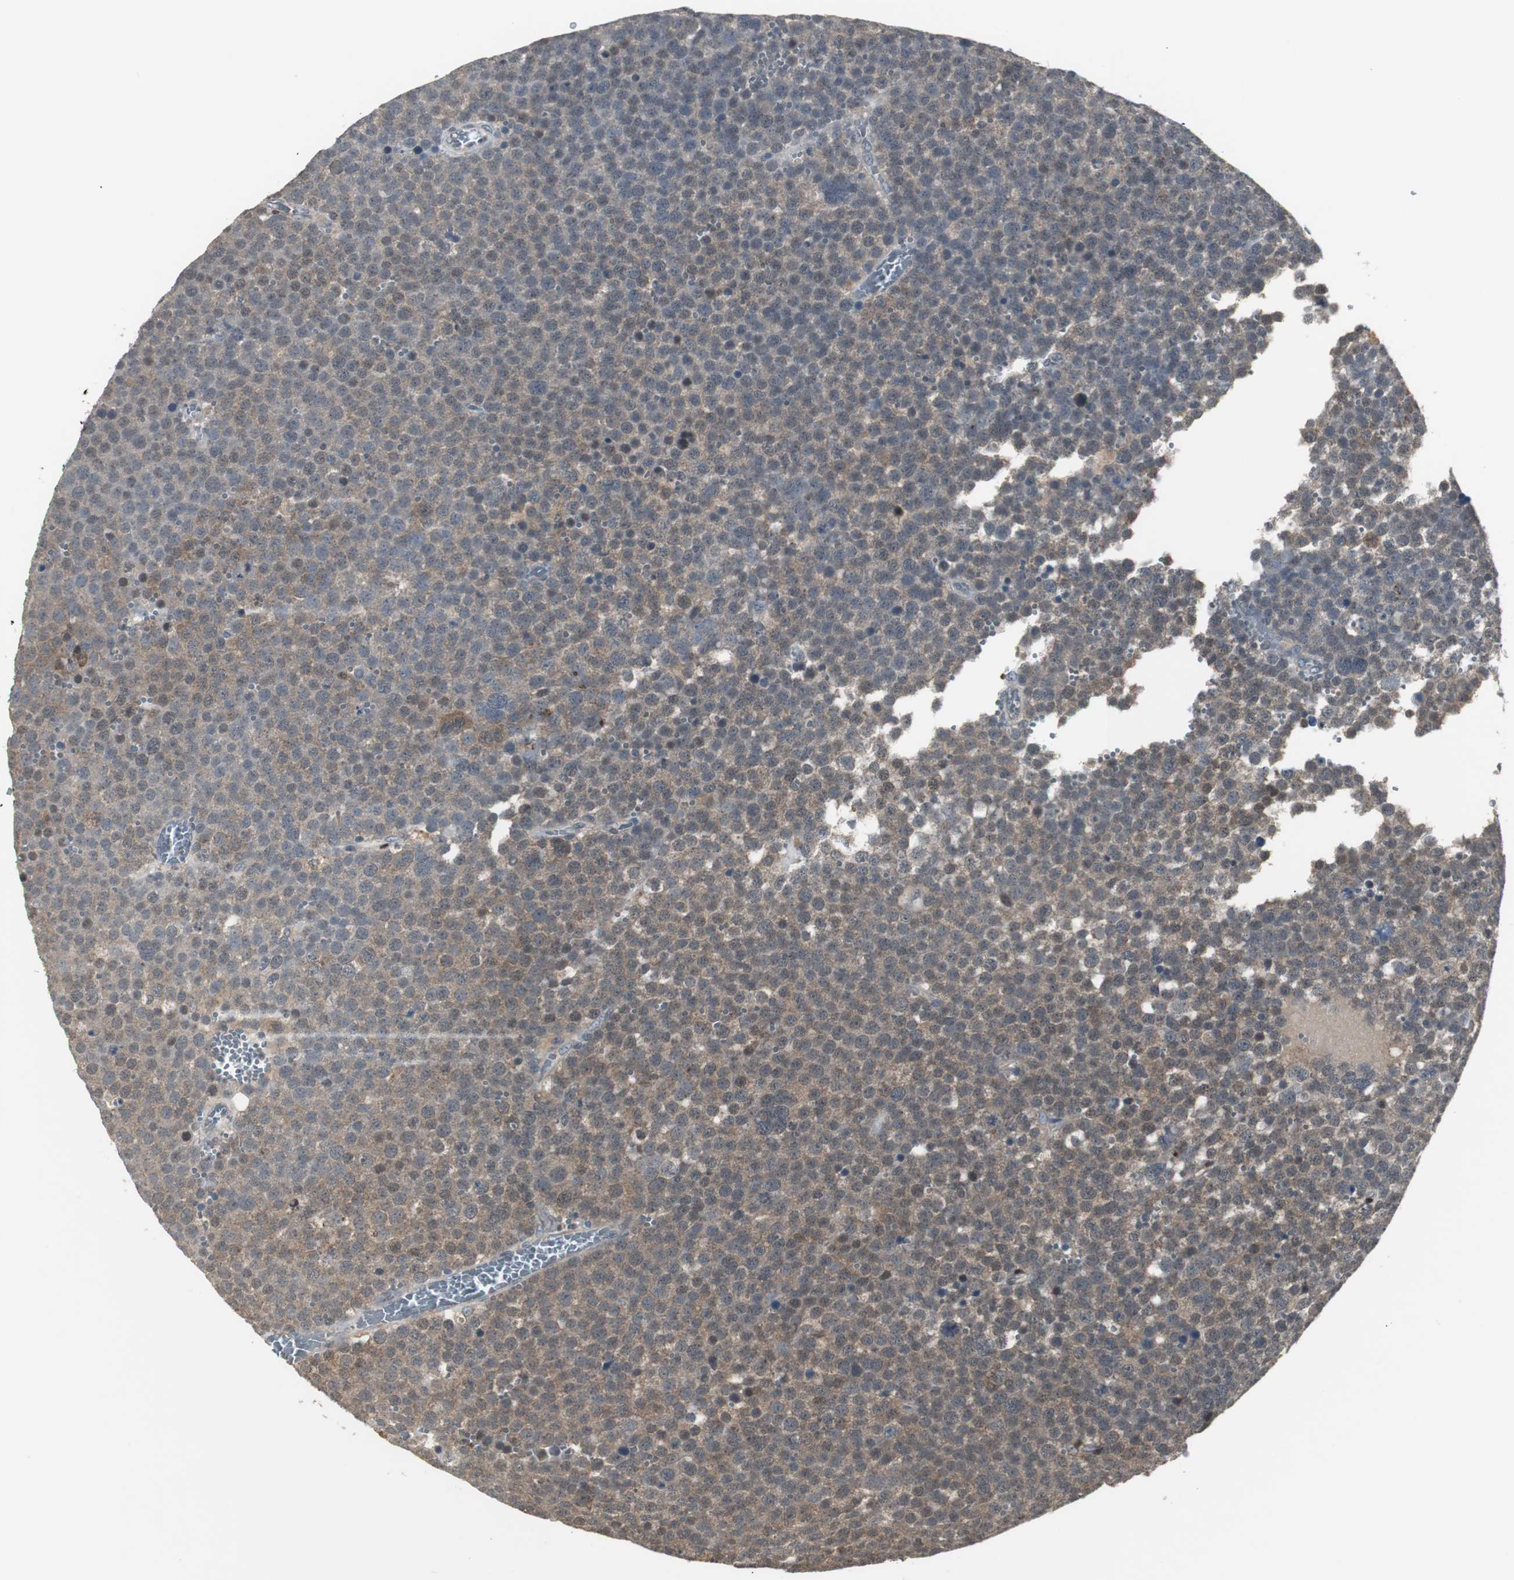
{"staining": {"intensity": "strong", "quantity": "<25%", "location": "cytoplasmic/membranous,nuclear"}, "tissue": "testis cancer", "cell_type": "Tumor cells", "image_type": "cancer", "snomed": [{"axis": "morphology", "description": "Seminoma, NOS"}, {"axis": "topography", "description": "Testis"}], "caption": "Immunohistochemistry histopathology image of testis cancer stained for a protein (brown), which demonstrates medium levels of strong cytoplasmic/membranous and nuclear expression in about <25% of tumor cells.", "gene": "PLIN3", "patient": {"sex": "male", "age": 71}}